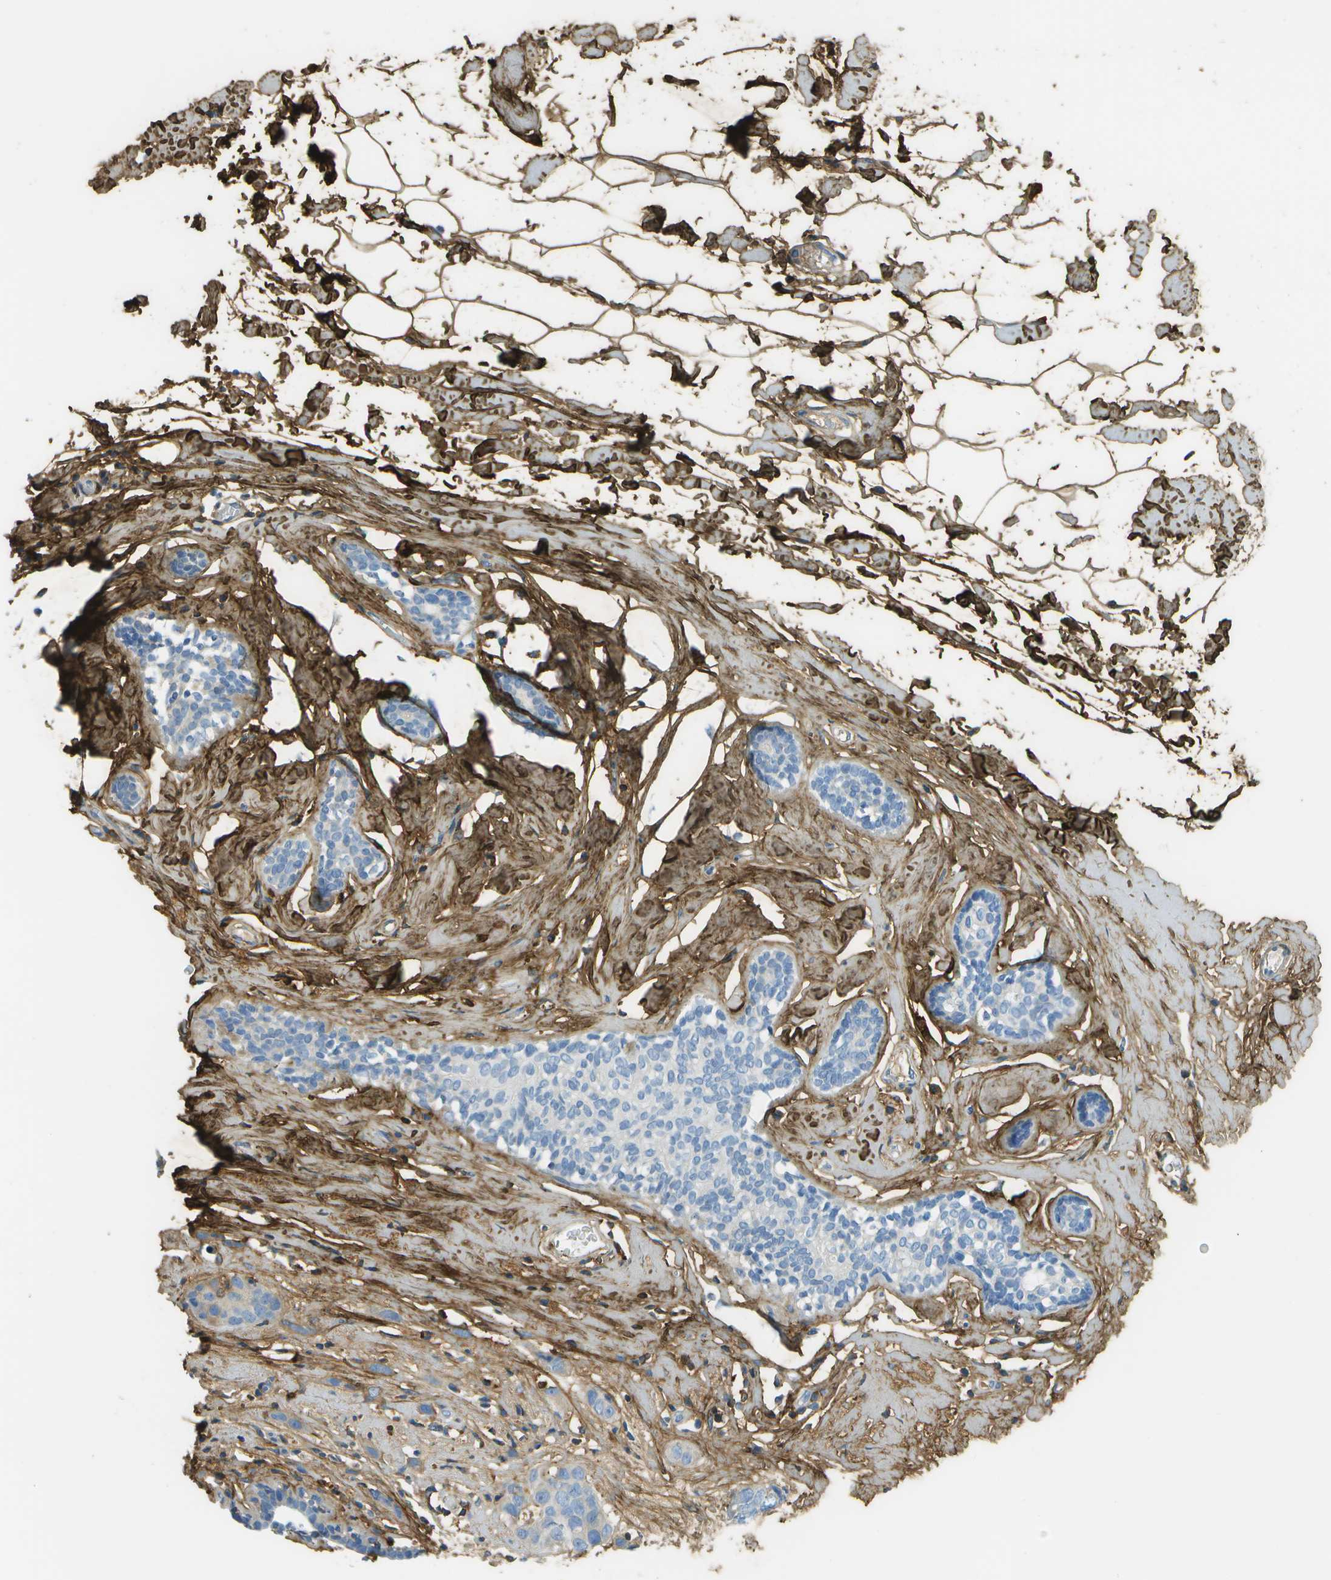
{"staining": {"intensity": "negative", "quantity": "none", "location": "none"}, "tissue": "breast cancer", "cell_type": "Tumor cells", "image_type": "cancer", "snomed": [{"axis": "morphology", "description": "Normal tissue, NOS"}, {"axis": "morphology", "description": "Duct carcinoma"}, {"axis": "topography", "description": "Breast"}], "caption": "Image shows no significant protein positivity in tumor cells of breast invasive ductal carcinoma.", "gene": "DCN", "patient": {"sex": "female", "age": 50}}